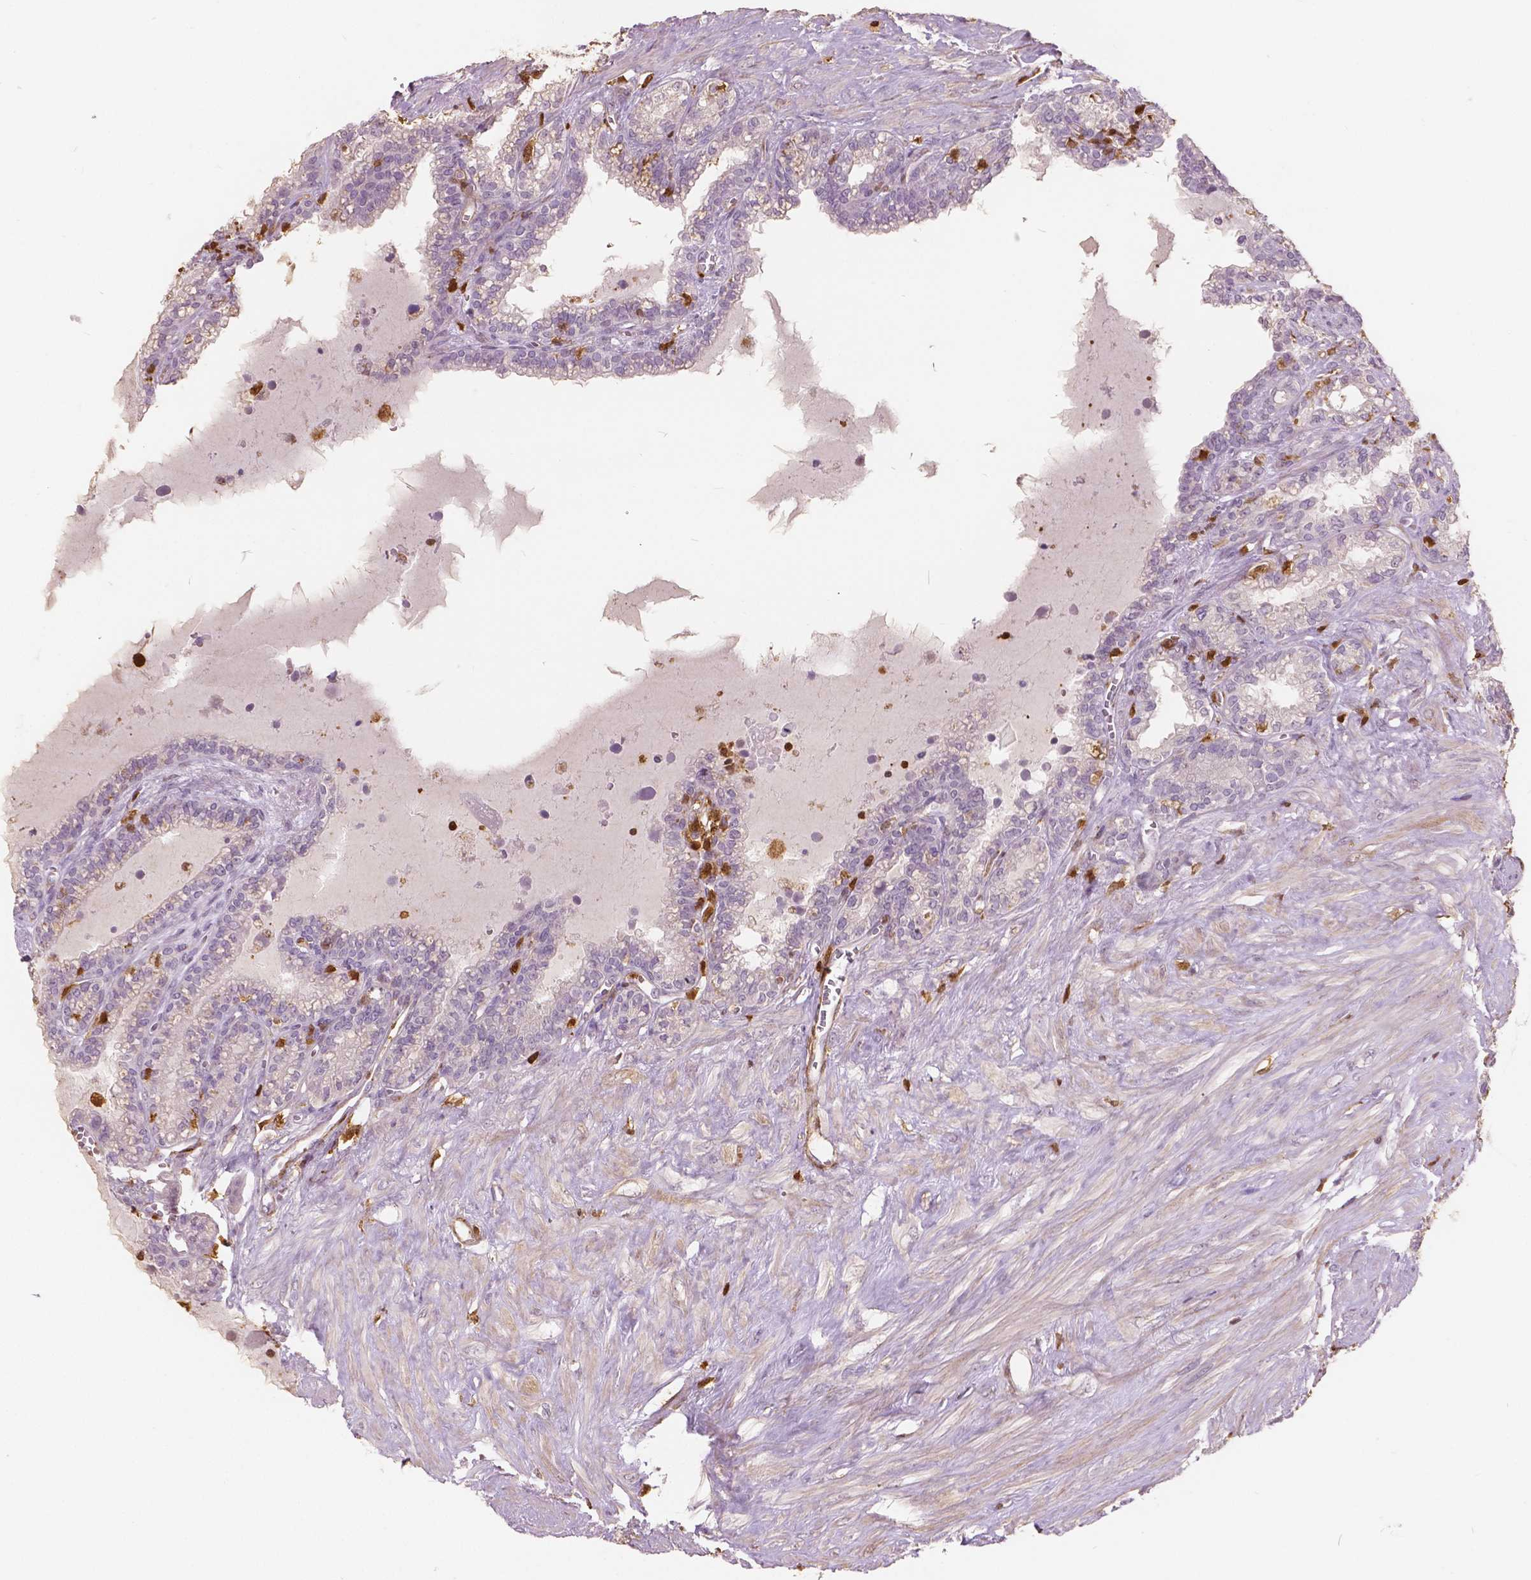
{"staining": {"intensity": "negative", "quantity": "none", "location": "none"}, "tissue": "seminal vesicle", "cell_type": "Glandular cells", "image_type": "normal", "snomed": [{"axis": "morphology", "description": "Normal tissue, NOS"}, {"axis": "morphology", "description": "Urothelial carcinoma, NOS"}, {"axis": "topography", "description": "Urinary bladder"}, {"axis": "topography", "description": "Seminal veicle"}], "caption": "Immunohistochemistry (IHC) photomicrograph of normal seminal vesicle: seminal vesicle stained with DAB reveals no significant protein expression in glandular cells.", "gene": "S100A4", "patient": {"sex": "male", "age": 76}}